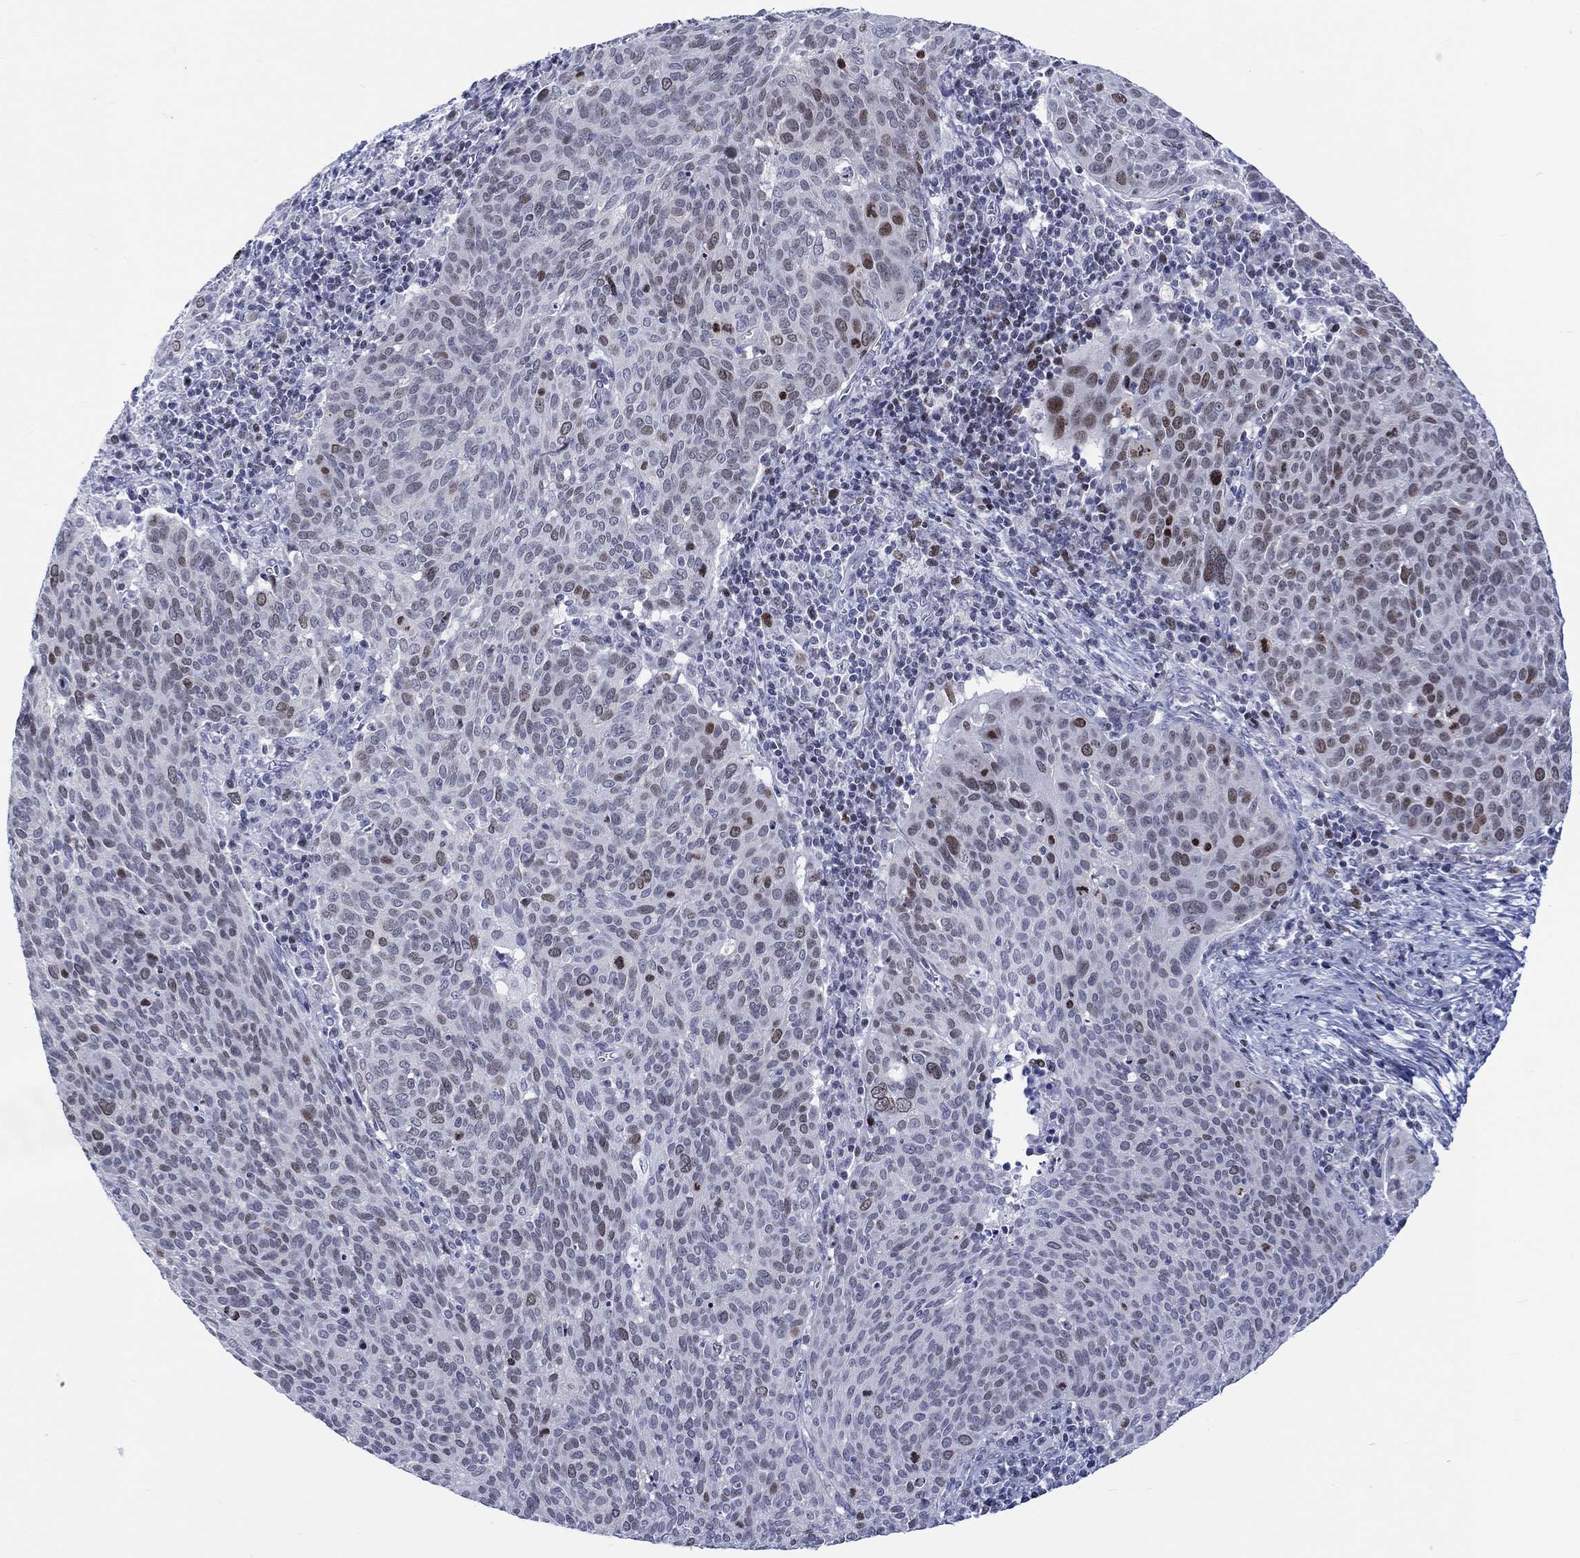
{"staining": {"intensity": "moderate", "quantity": "25%-75%", "location": "nuclear"}, "tissue": "cervical cancer", "cell_type": "Tumor cells", "image_type": "cancer", "snomed": [{"axis": "morphology", "description": "Squamous cell carcinoma, NOS"}, {"axis": "topography", "description": "Cervix"}], "caption": "Immunohistochemistry (IHC) (DAB (3,3'-diaminobenzidine)) staining of cervical squamous cell carcinoma exhibits moderate nuclear protein expression in about 25%-75% of tumor cells.", "gene": "CDCA2", "patient": {"sex": "female", "age": 39}}